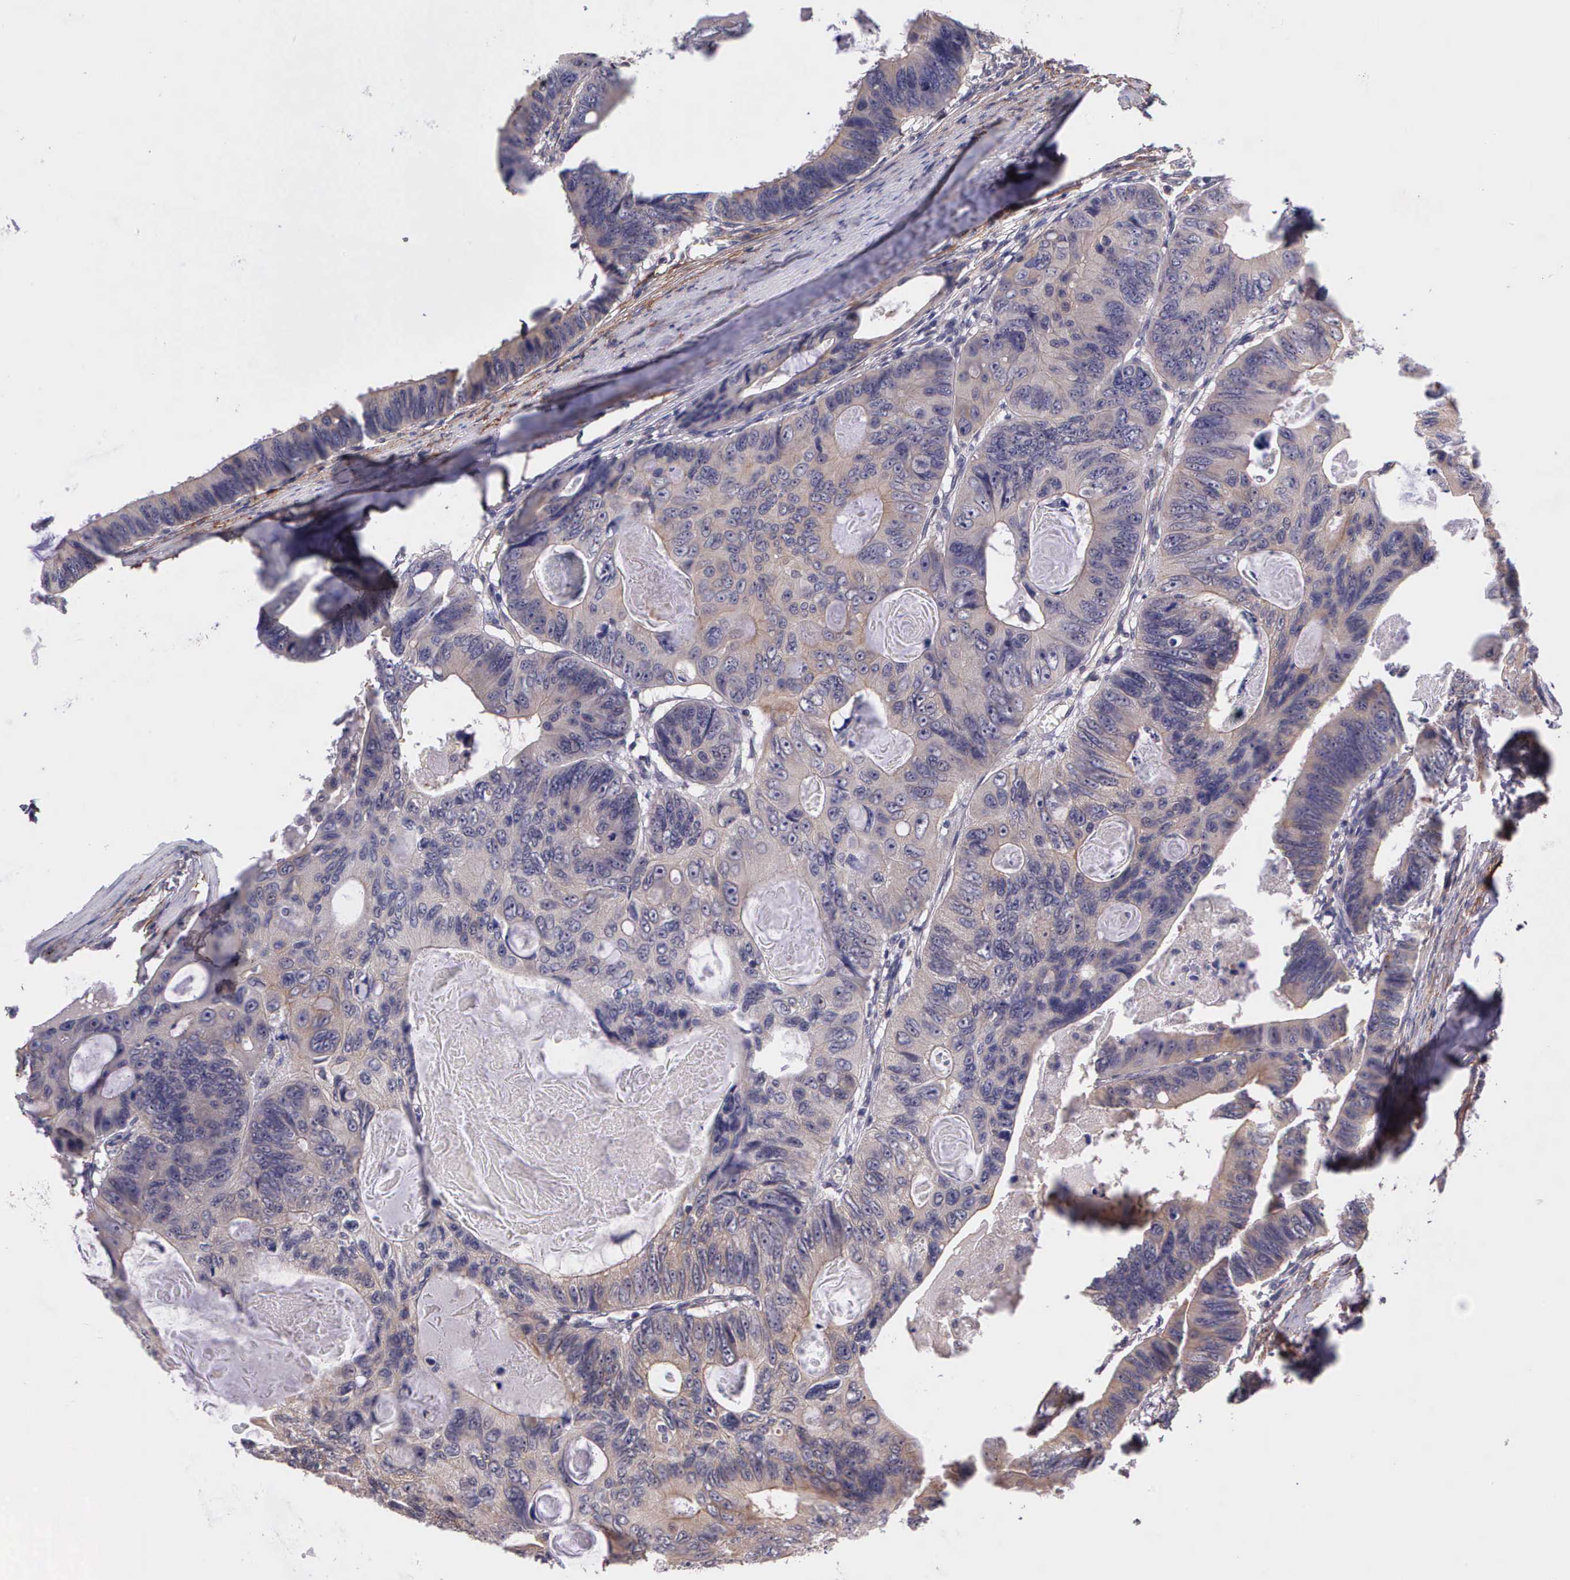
{"staining": {"intensity": "weak", "quantity": "25%-75%", "location": "cytoplasmic/membranous"}, "tissue": "colorectal cancer", "cell_type": "Tumor cells", "image_type": "cancer", "snomed": [{"axis": "morphology", "description": "Adenocarcinoma, NOS"}, {"axis": "topography", "description": "Colon"}], "caption": "A low amount of weak cytoplasmic/membranous staining is seen in about 25%-75% of tumor cells in colorectal cancer tissue. The staining was performed using DAB to visualize the protein expression in brown, while the nuclei were stained in blue with hematoxylin (Magnification: 20x).", "gene": "PRICKLE3", "patient": {"sex": "female", "age": 55}}